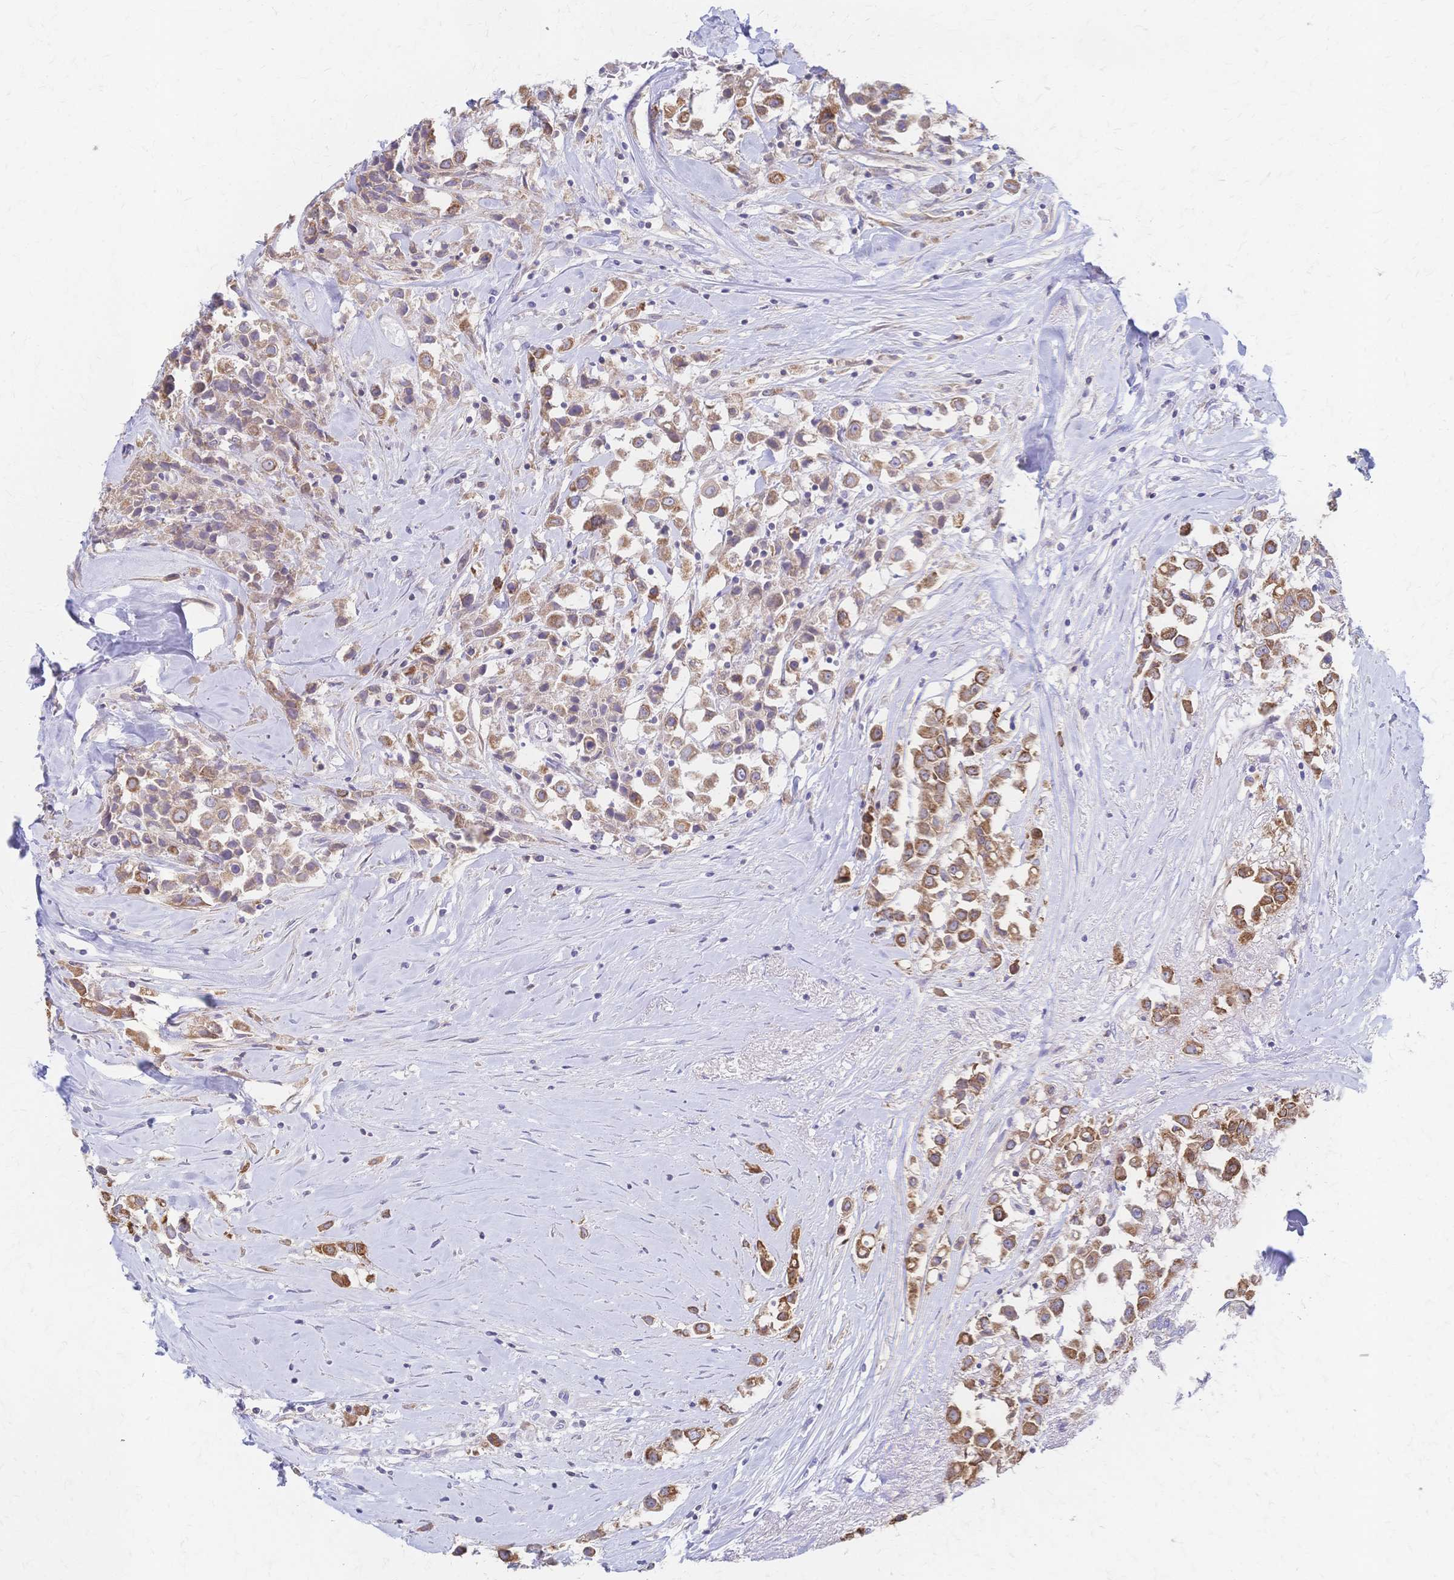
{"staining": {"intensity": "moderate", "quantity": ">75%", "location": "cytoplasmic/membranous"}, "tissue": "breast cancer", "cell_type": "Tumor cells", "image_type": "cancer", "snomed": [{"axis": "morphology", "description": "Duct carcinoma"}, {"axis": "topography", "description": "Breast"}], "caption": "Invasive ductal carcinoma (breast) stained with DAB immunohistochemistry exhibits medium levels of moderate cytoplasmic/membranous positivity in about >75% of tumor cells.", "gene": "CYB5A", "patient": {"sex": "female", "age": 61}}